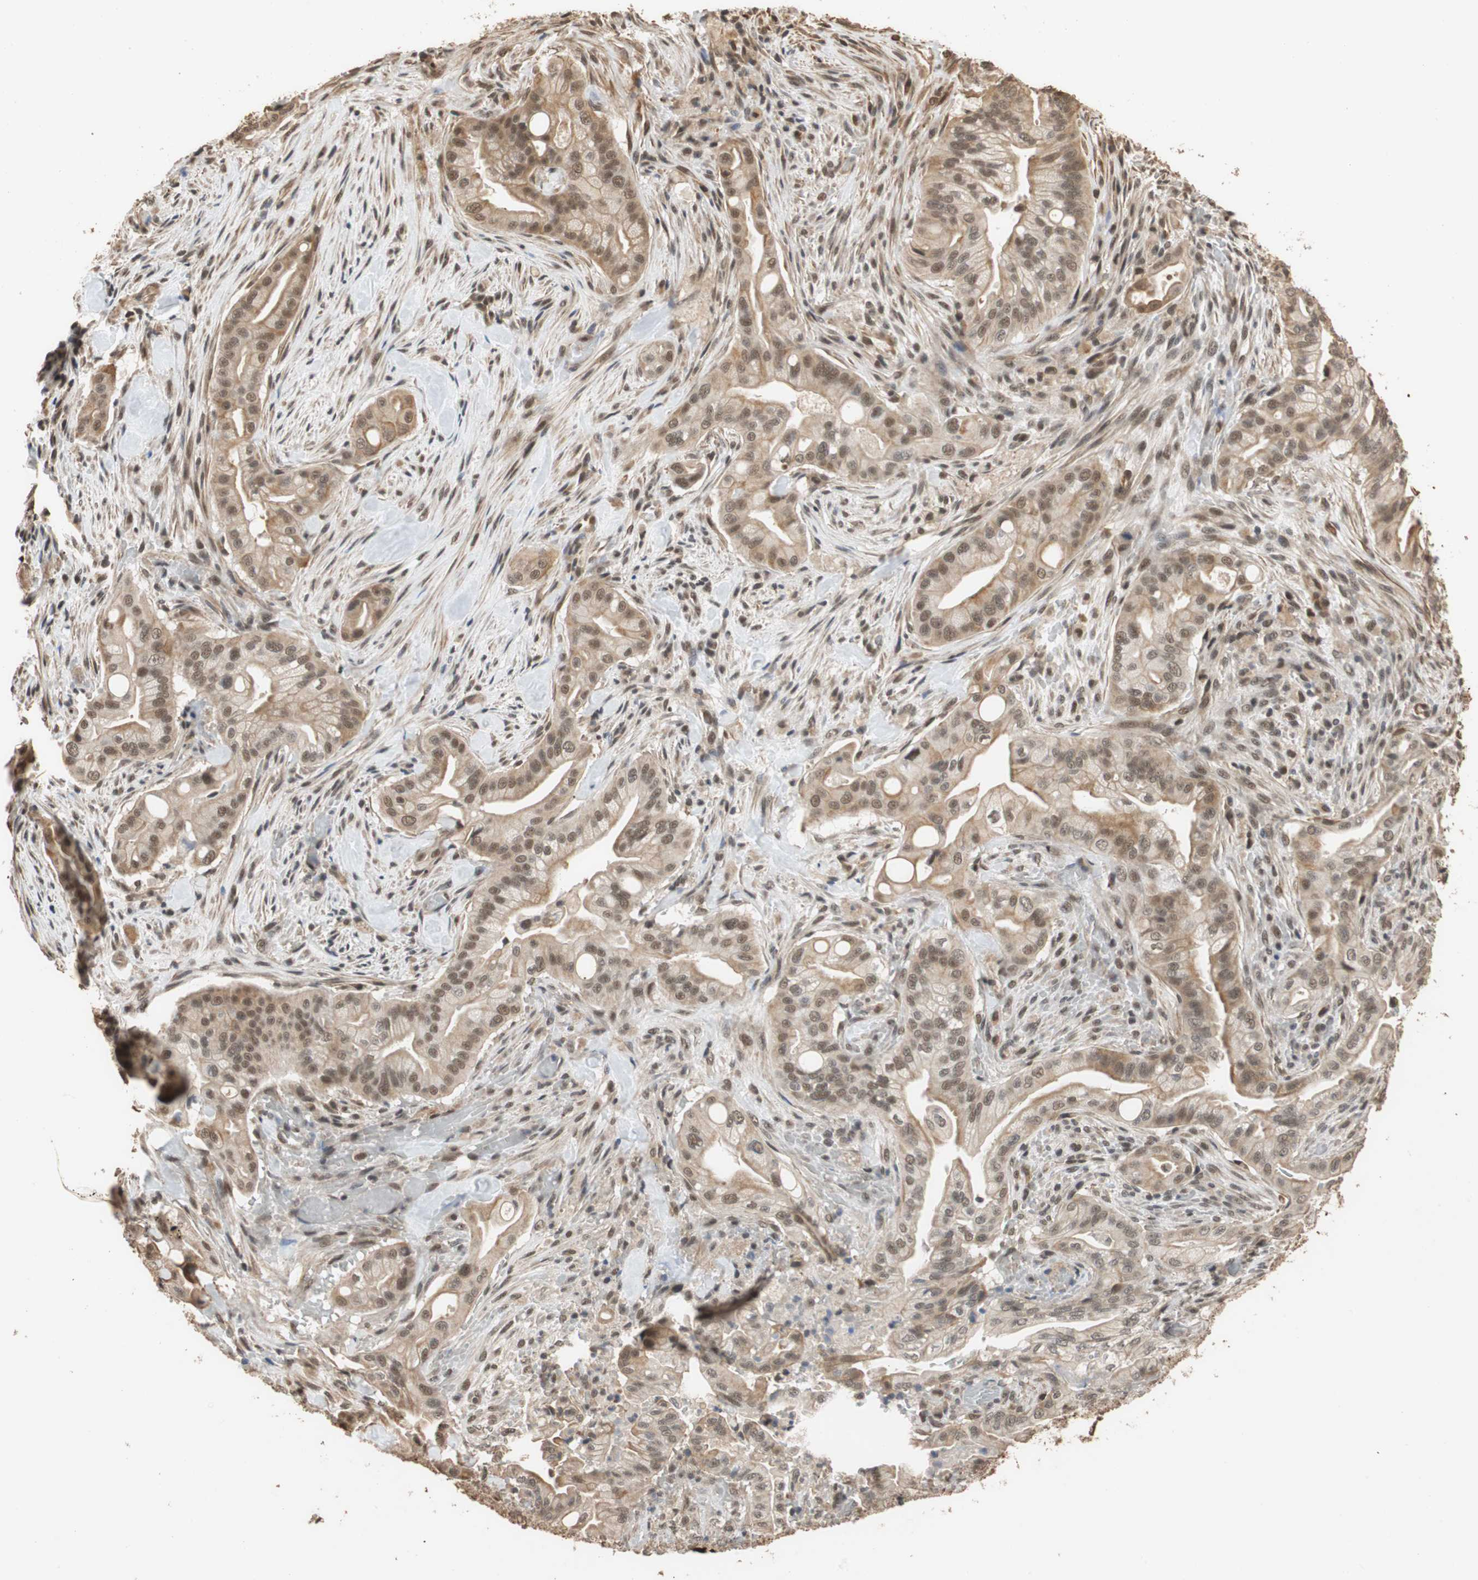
{"staining": {"intensity": "moderate", "quantity": ">75%", "location": "cytoplasmic/membranous,nuclear"}, "tissue": "liver cancer", "cell_type": "Tumor cells", "image_type": "cancer", "snomed": [{"axis": "morphology", "description": "Cholangiocarcinoma"}, {"axis": "topography", "description": "Liver"}], "caption": "Moderate cytoplasmic/membranous and nuclear protein expression is appreciated in approximately >75% of tumor cells in cholangiocarcinoma (liver).", "gene": "CDC5L", "patient": {"sex": "female", "age": 68}}